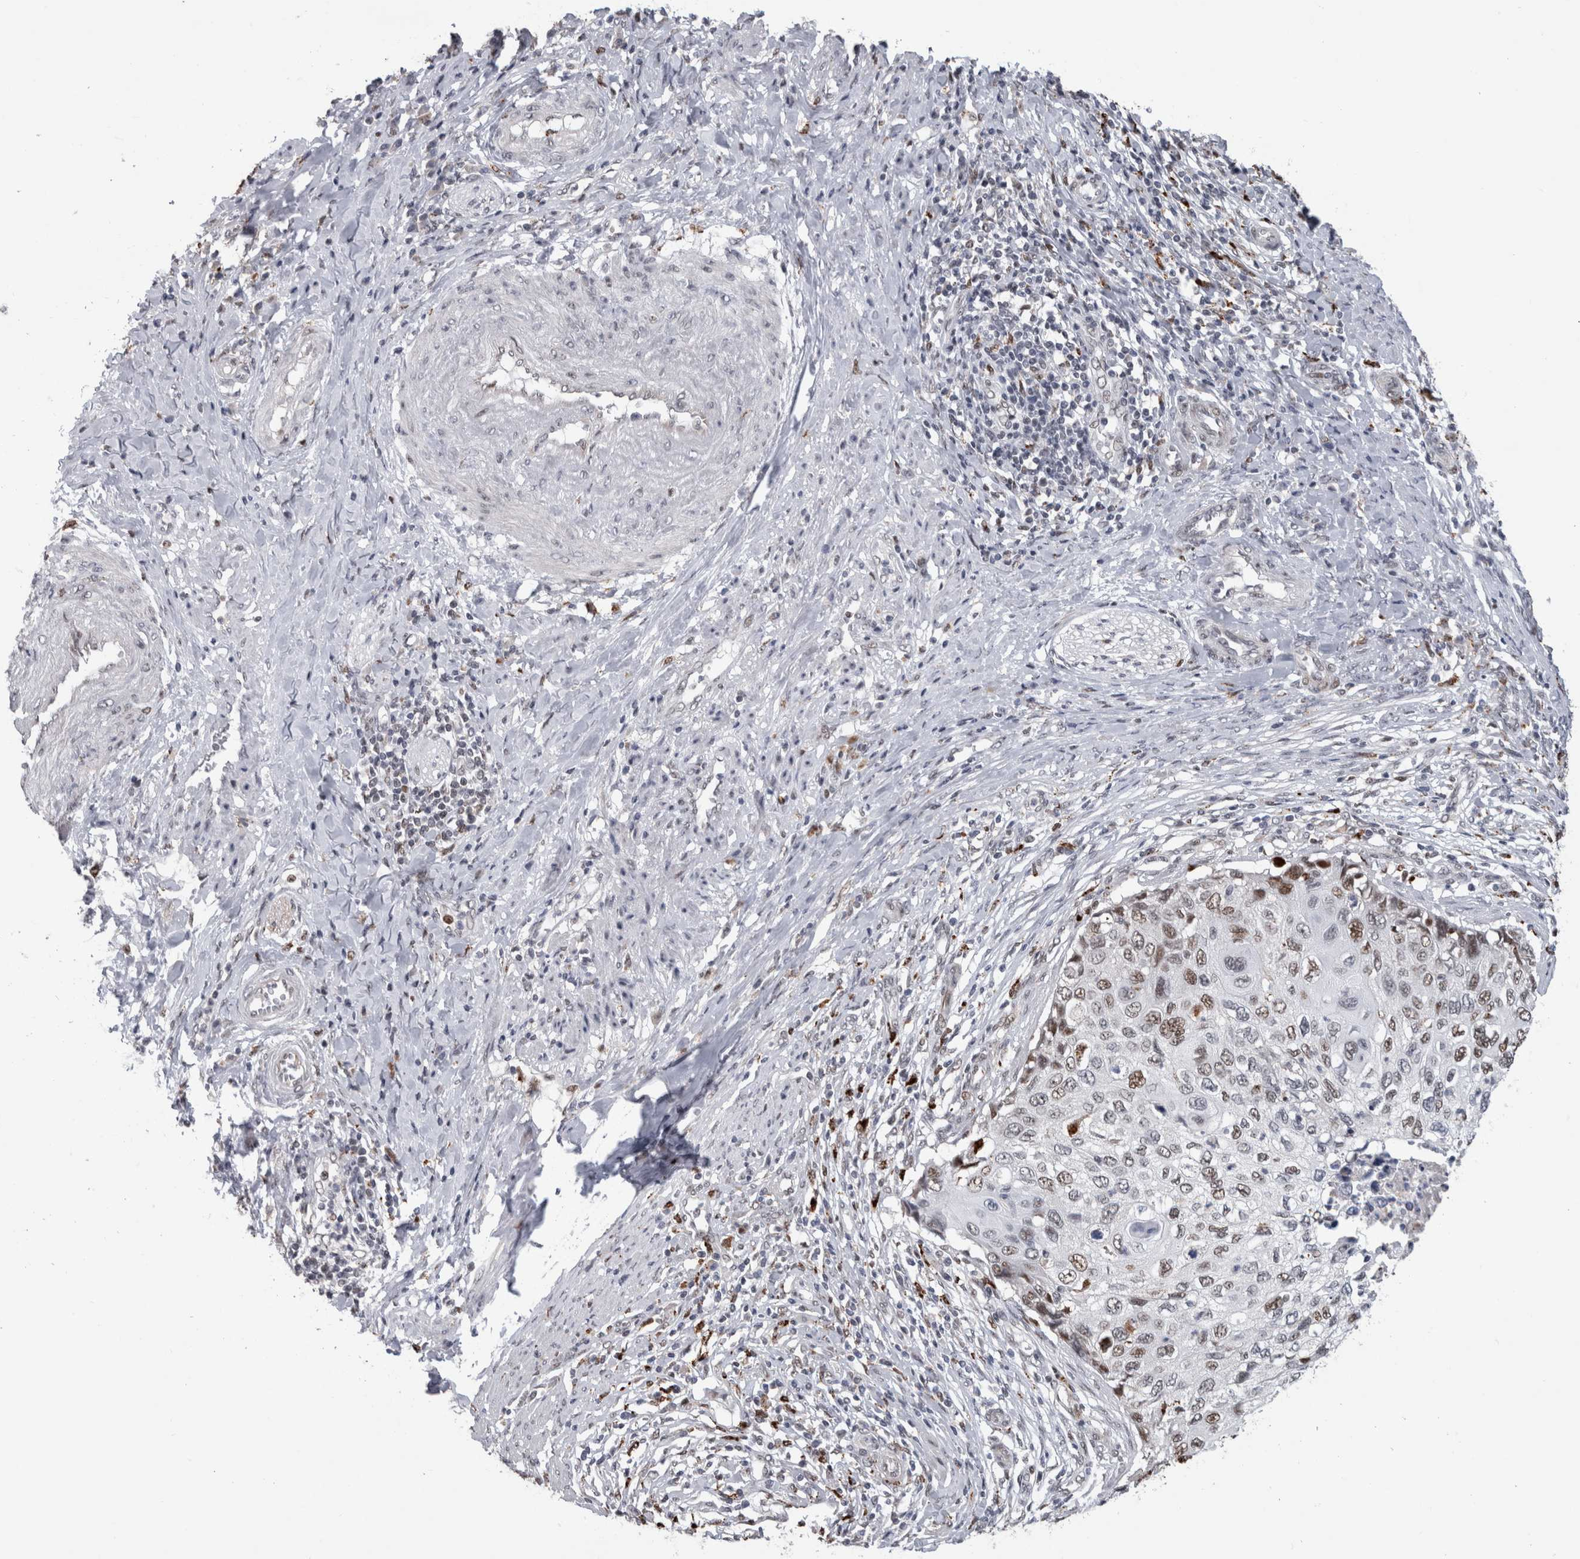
{"staining": {"intensity": "moderate", "quantity": ">75%", "location": "nuclear"}, "tissue": "cervical cancer", "cell_type": "Tumor cells", "image_type": "cancer", "snomed": [{"axis": "morphology", "description": "Squamous cell carcinoma, NOS"}, {"axis": "topography", "description": "Cervix"}], "caption": "Moderate nuclear expression for a protein is appreciated in approximately >75% of tumor cells of cervical cancer (squamous cell carcinoma) using IHC.", "gene": "POLD2", "patient": {"sex": "female", "age": 70}}